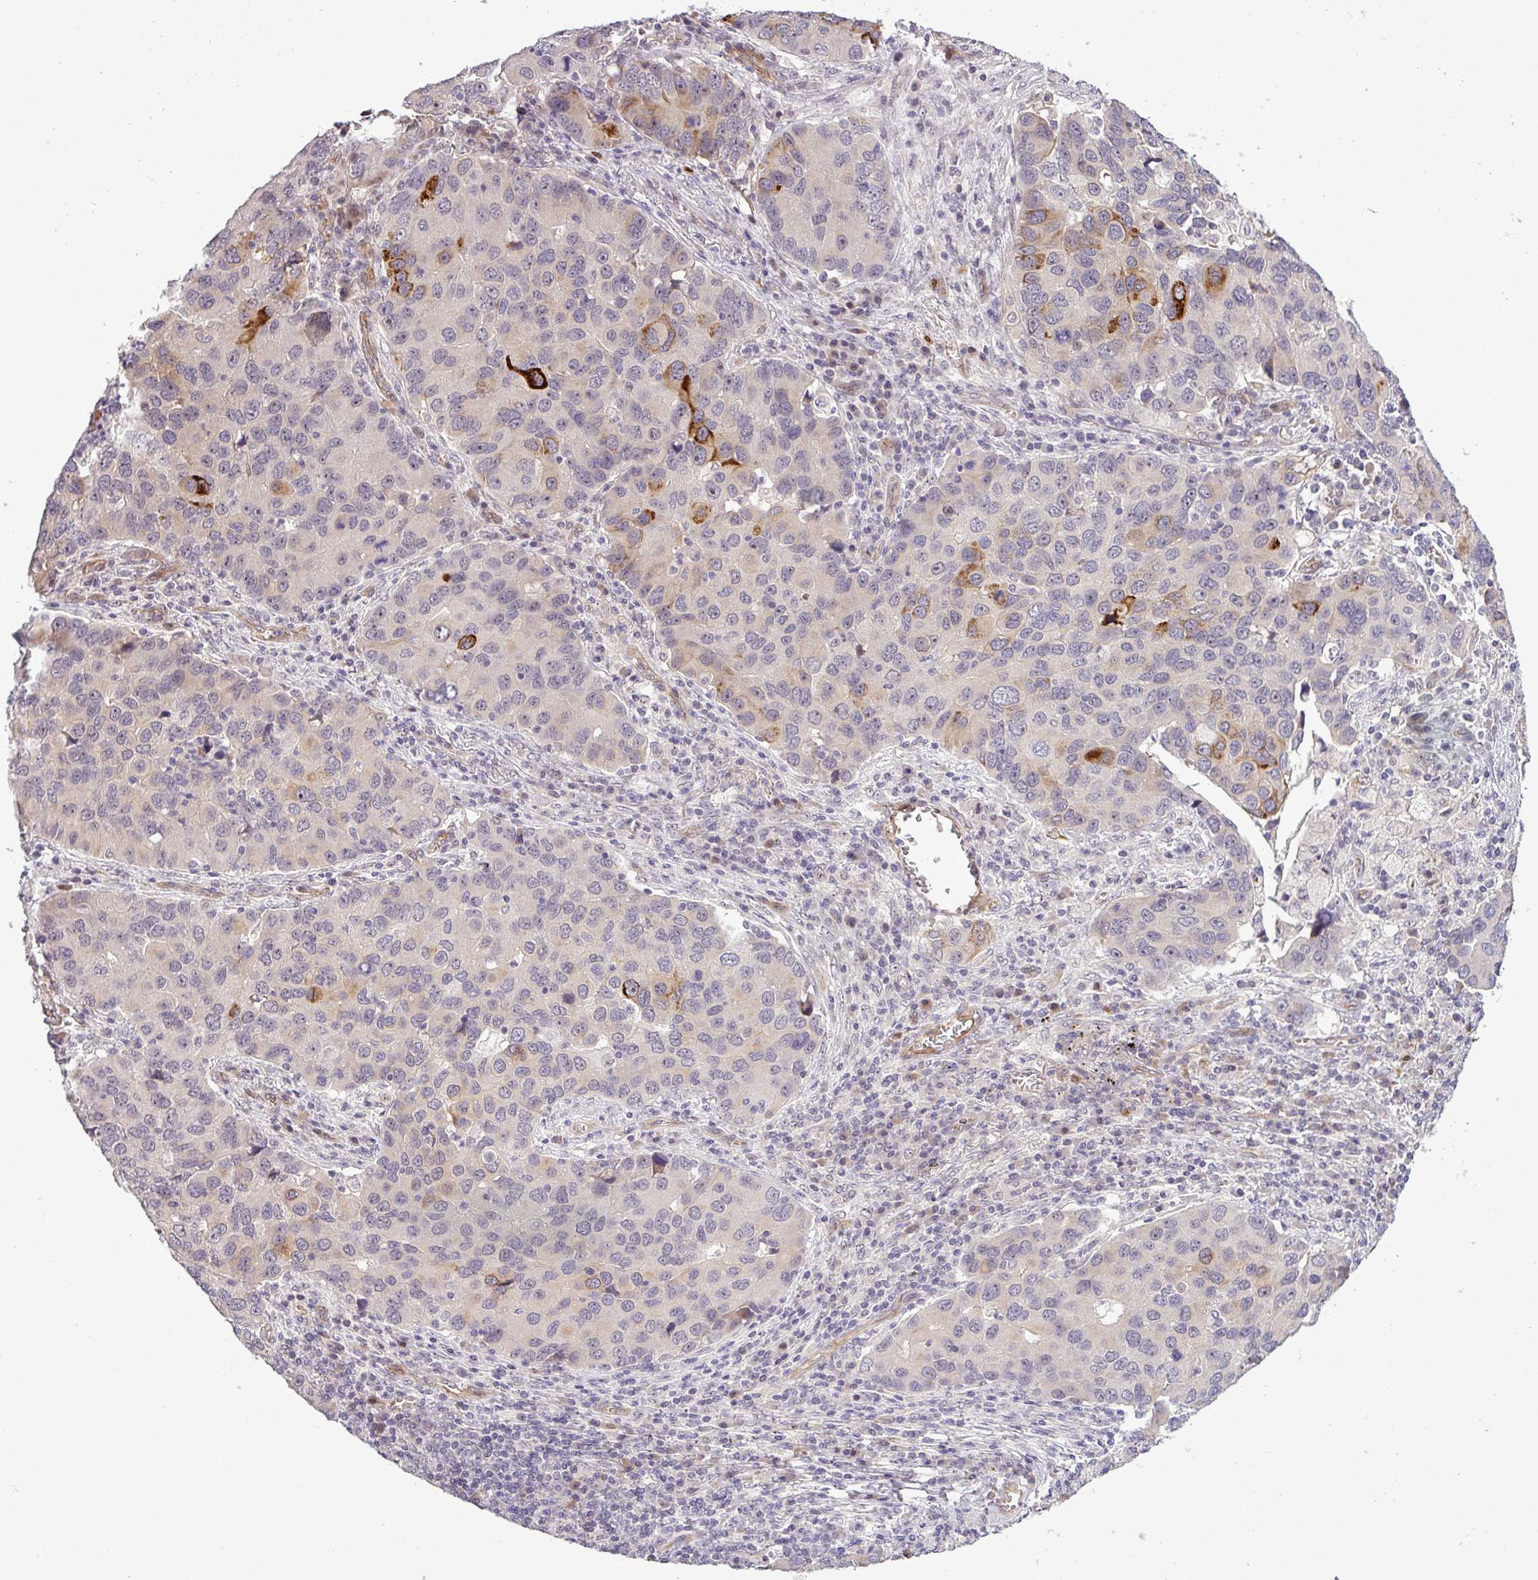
{"staining": {"intensity": "strong", "quantity": "<25%", "location": "cytoplasmic/membranous"}, "tissue": "lung cancer", "cell_type": "Tumor cells", "image_type": "cancer", "snomed": [{"axis": "morphology", "description": "Aneuploidy"}, {"axis": "morphology", "description": "Adenocarcinoma, NOS"}, {"axis": "topography", "description": "Lymph node"}, {"axis": "topography", "description": "Lung"}], "caption": "Lung cancer (adenocarcinoma) tissue exhibits strong cytoplasmic/membranous expression in approximately <25% of tumor cells The staining was performed using DAB, with brown indicating positive protein expression. Nuclei are stained blue with hematoxylin.", "gene": "PCDH1", "patient": {"sex": "female", "age": 74}}